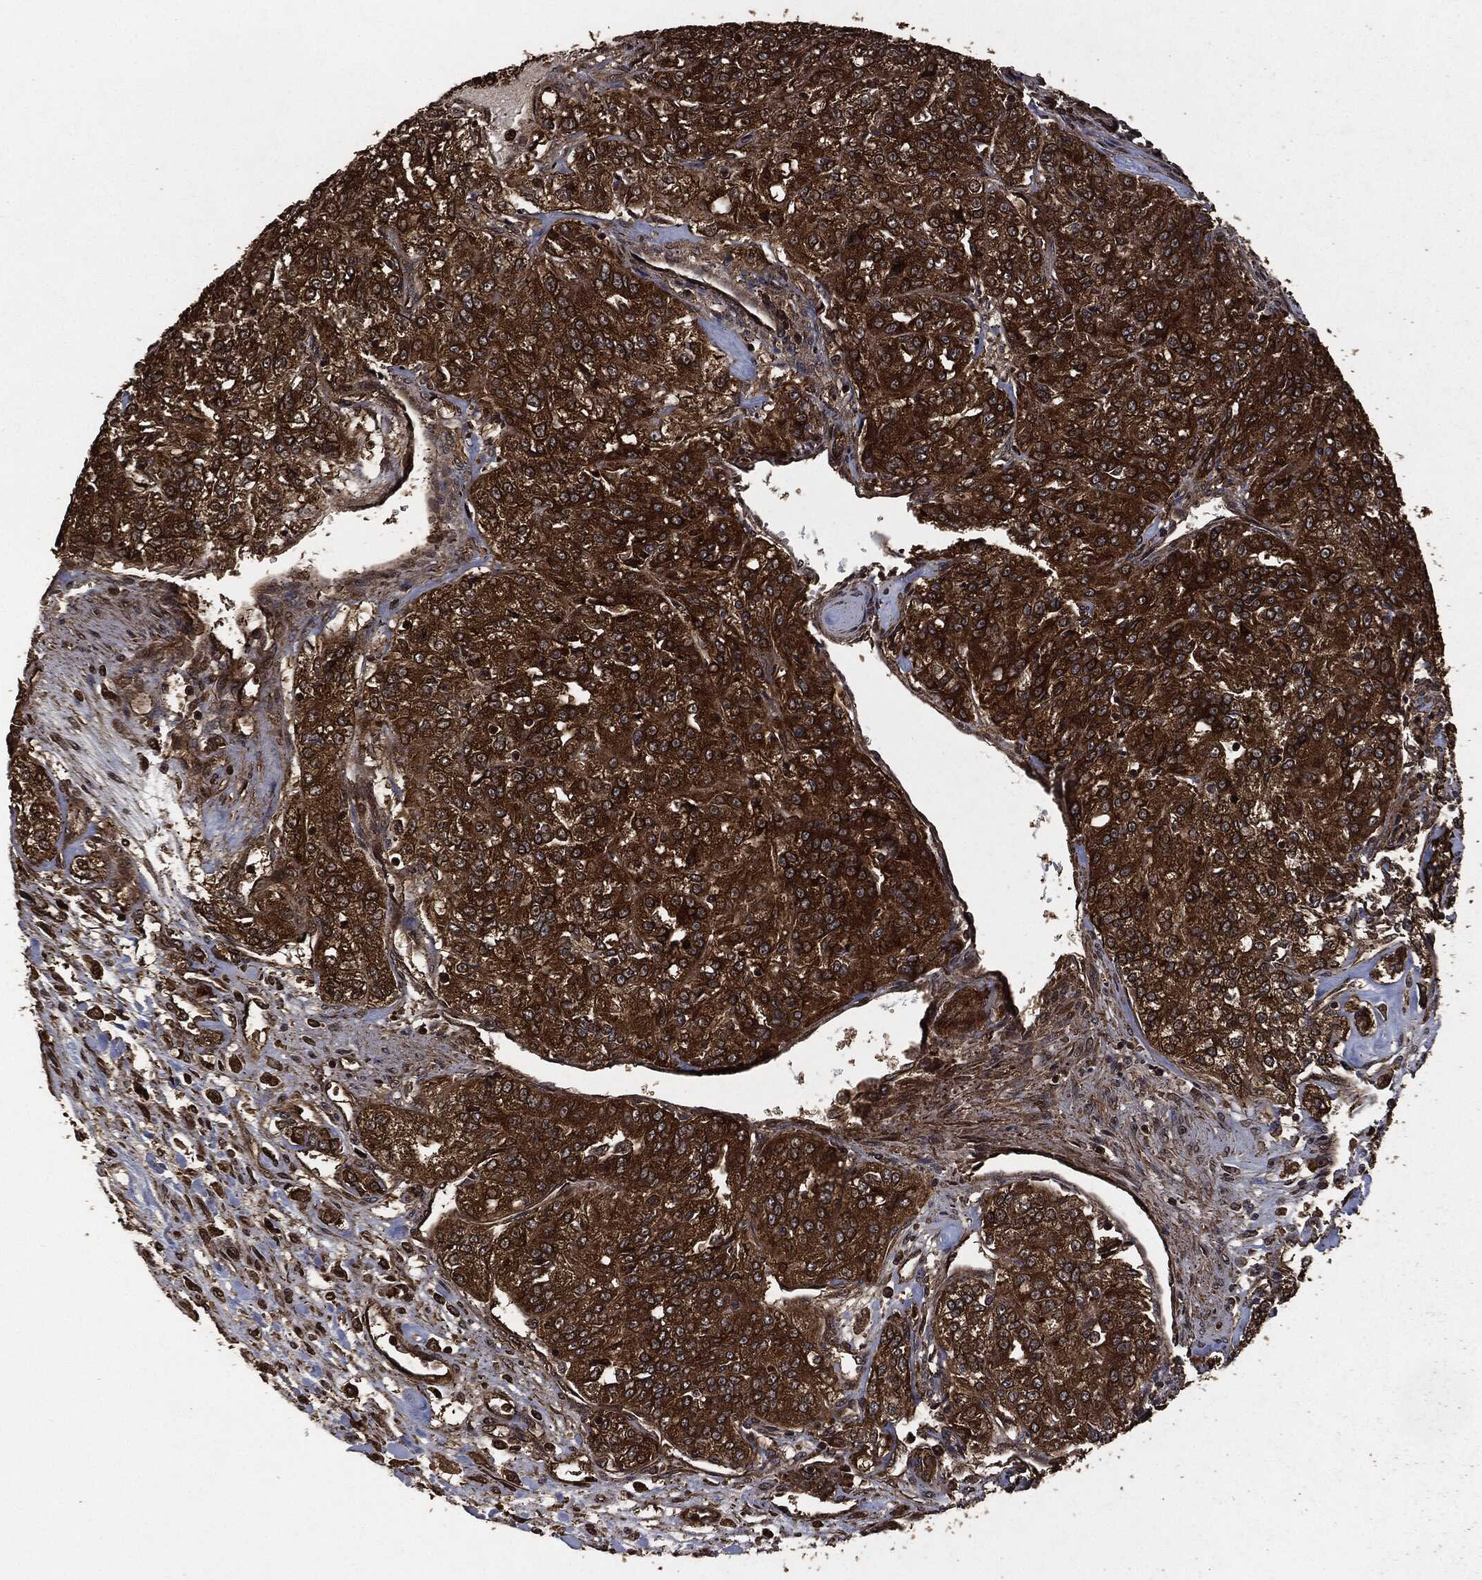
{"staining": {"intensity": "strong", "quantity": ">75%", "location": "cytoplasmic/membranous"}, "tissue": "renal cancer", "cell_type": "Tumor cells", "image_type": "cancer", "snomed": [{"axis": "morphology", "description": "Adenocarcinoma, NOS"}, {"axis": "topography", "description": "Kidney"}], "caption": "Immunohistochemical staining of adenocarcinoma (renal) demonstrates high levels of strong cytoplasmic/membranous positivity in about >75% of tumor cells. (DAB IHC, brown staining for protein, blue staining for nuclei).", "gene": "HRAS", "patient": {"sex": "female", "age": 63}}